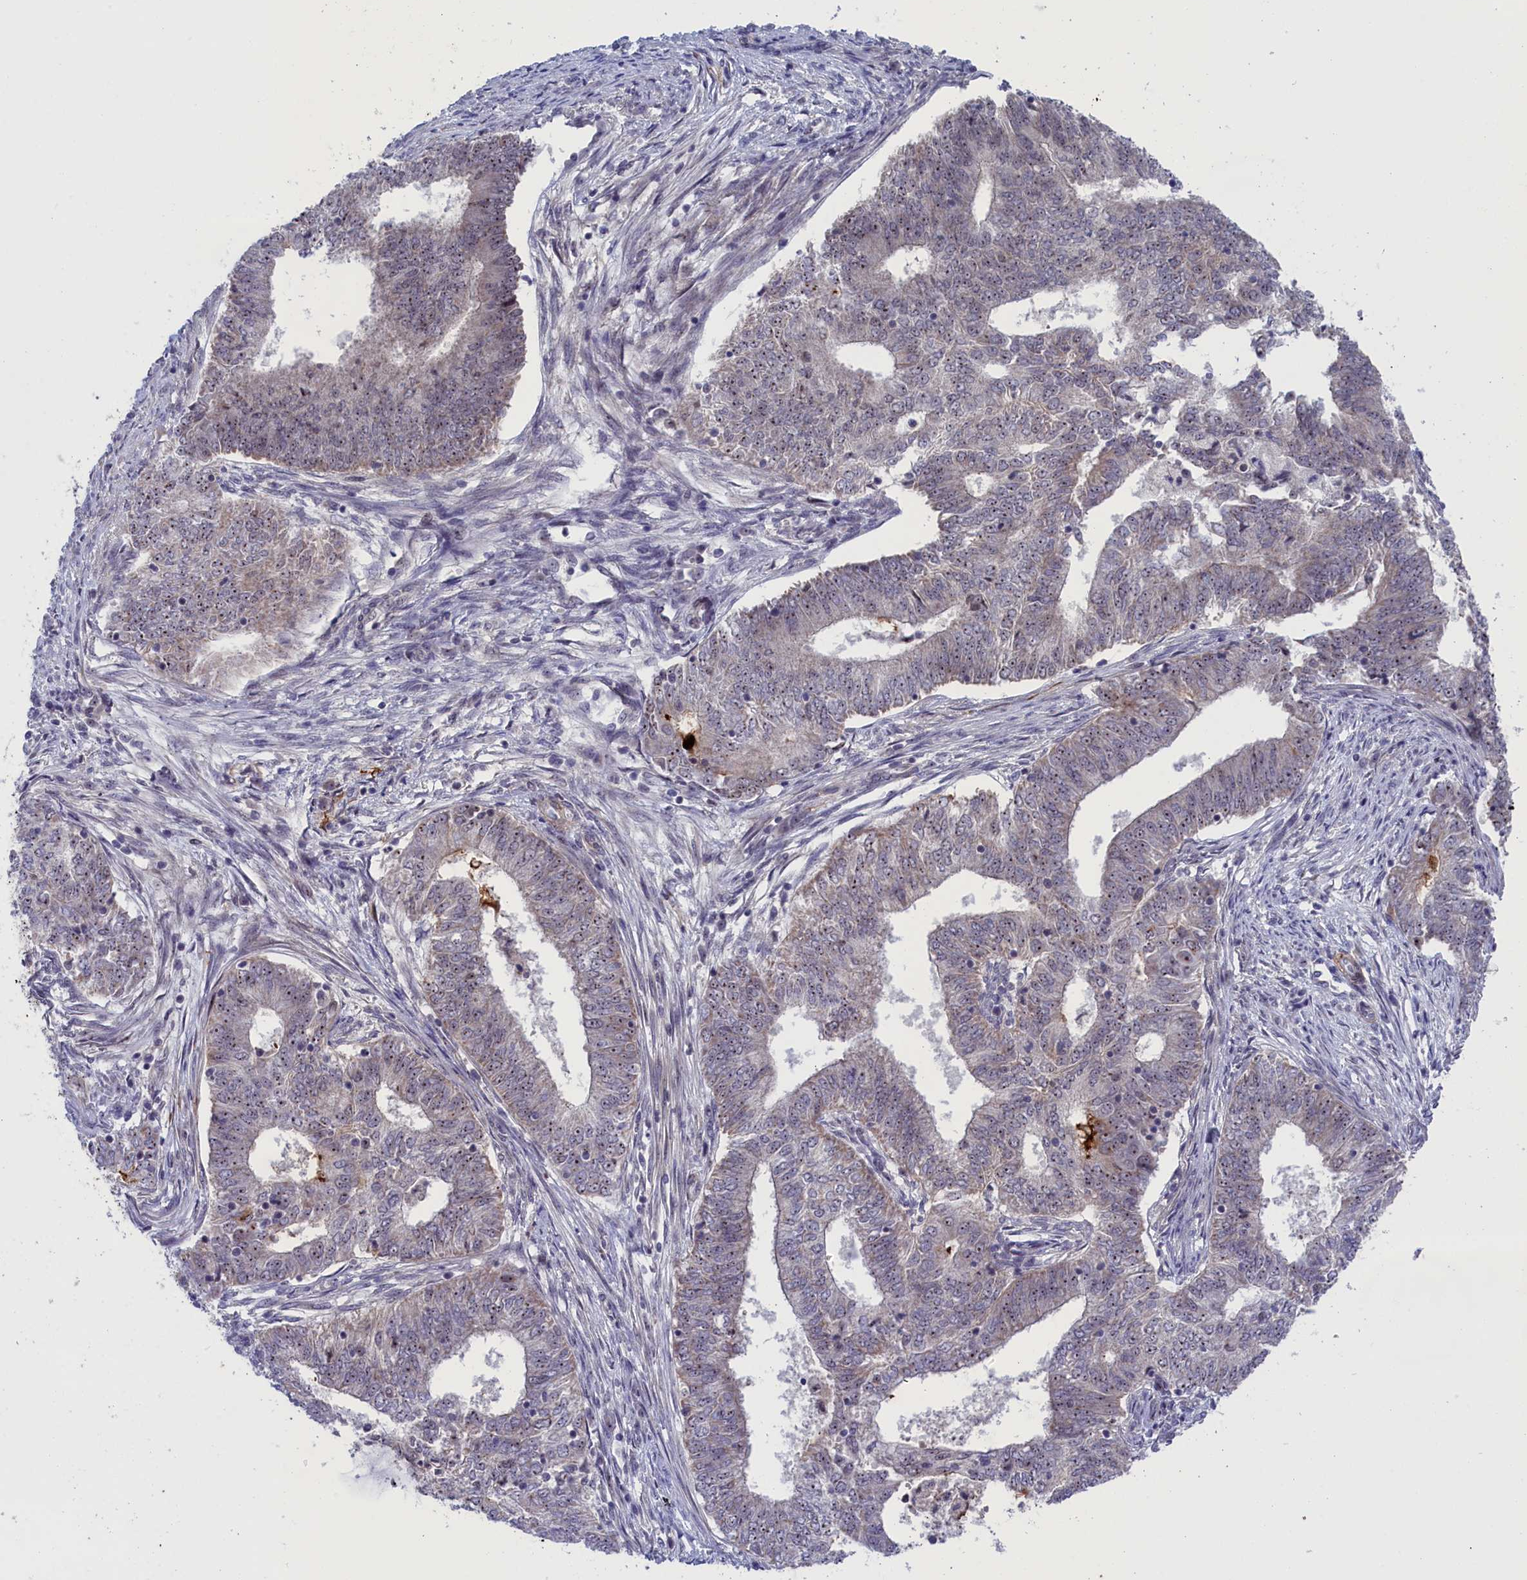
{"staining": {"intensity": "negative", "quantity": "none", "location": "none"}, "tissue": "endometrial cancer", "cell_type": "Tumor cells", "image_type": "cancer", "snomed": [{"axis": "morphology", "description": "Adenocarcinoma, NOS"}, {"axis": "topography", "description": "Endometrium"}], "caption": "Immunohistochemical staining of human adenocarcinoma (endometrial) reveals no significant expression in tumor cells.", "gene": "PPAN", "patient": {"sex": "female", "age": 62}}